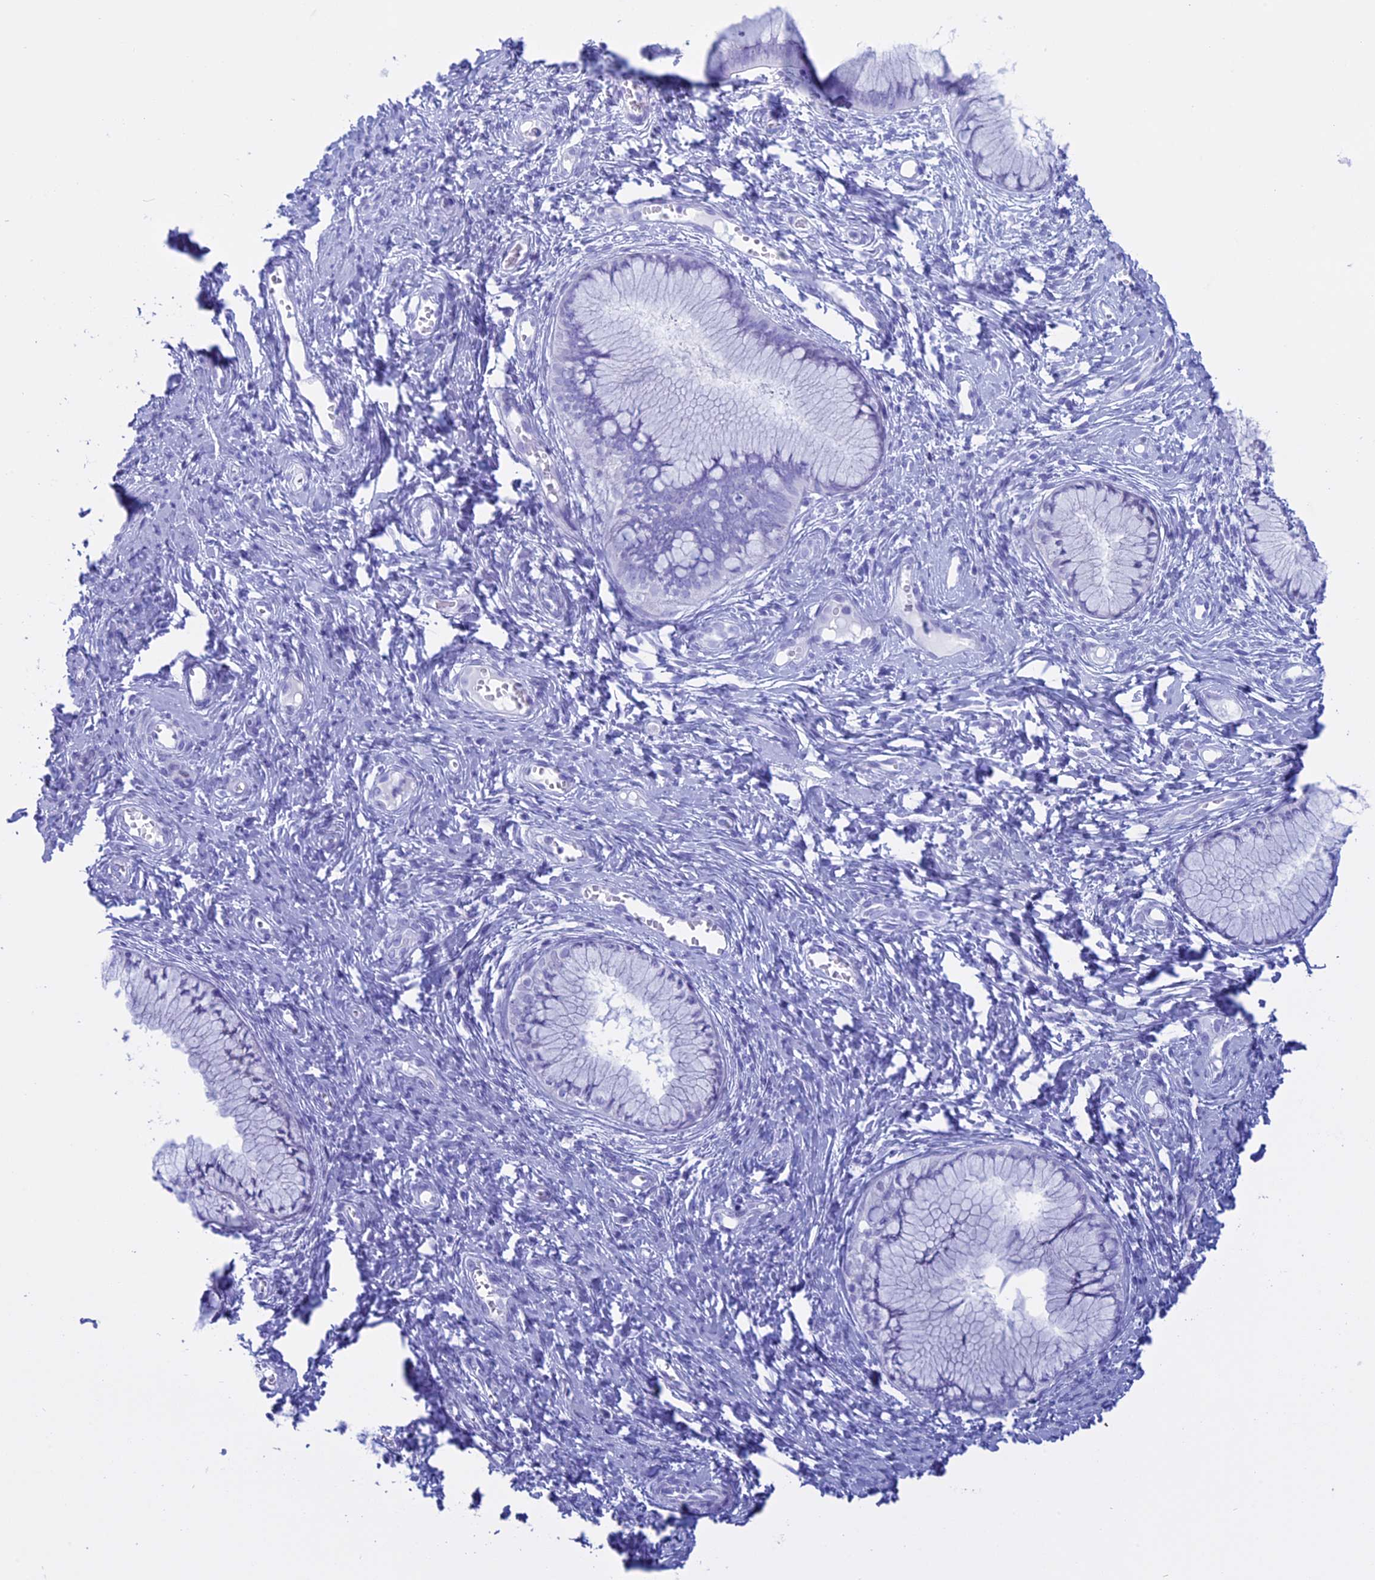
{"staining": {"intensity": "negative", "quantity": "none", "location": "none"}, "tissue": "cervix", "cell_type": "Glandular cells", "image_type": "normal", "snomed": [{"axis": "morphology", "description": "Normal tissue, NOS"}, {"axis": "topography", "description": "Cervix"}], "caption": "Protein analysis of normal cervix demonstrates no significant positivity in glandular cells.", "gene": "KCTD21", "patient": {"sex": "female", "age": 42}}